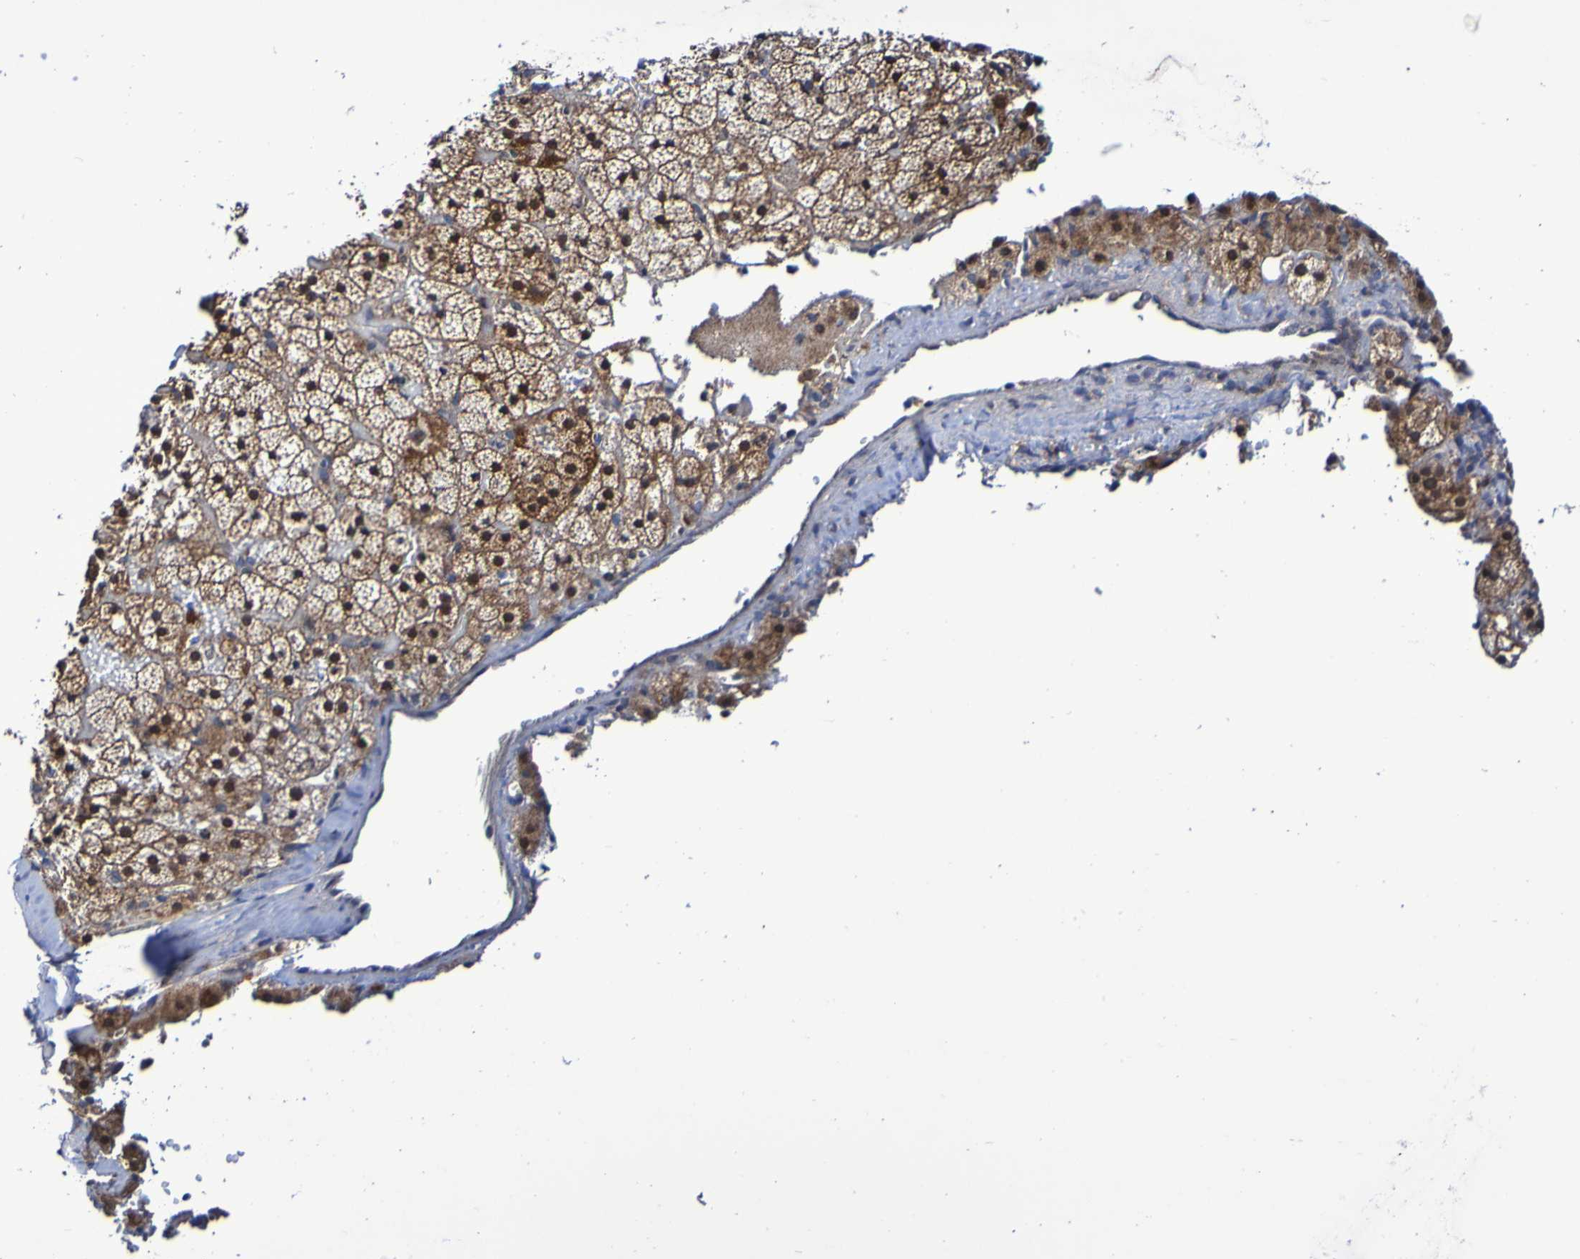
{"staining": {"intensity": "strong", "quantity": ">75%", "location": "cytoplasmic/membranous,nuclear"}, "tissue": "adrenal gland", "cell_type": "Glandular cells", "image_type": "normal", "snomed": [{"axis": "morphology", "description": "Normal tissue, NOS"}, {"axis": "topography", "description": "Adrenal gland"}], "caption": "Glandular cells show strong cytoplasmic/membranous,nuclear positivity in about >75% of cells in normal adrenal gland.", "gene": "GJB1", "patient": {"sex": "female", "age": 59}}